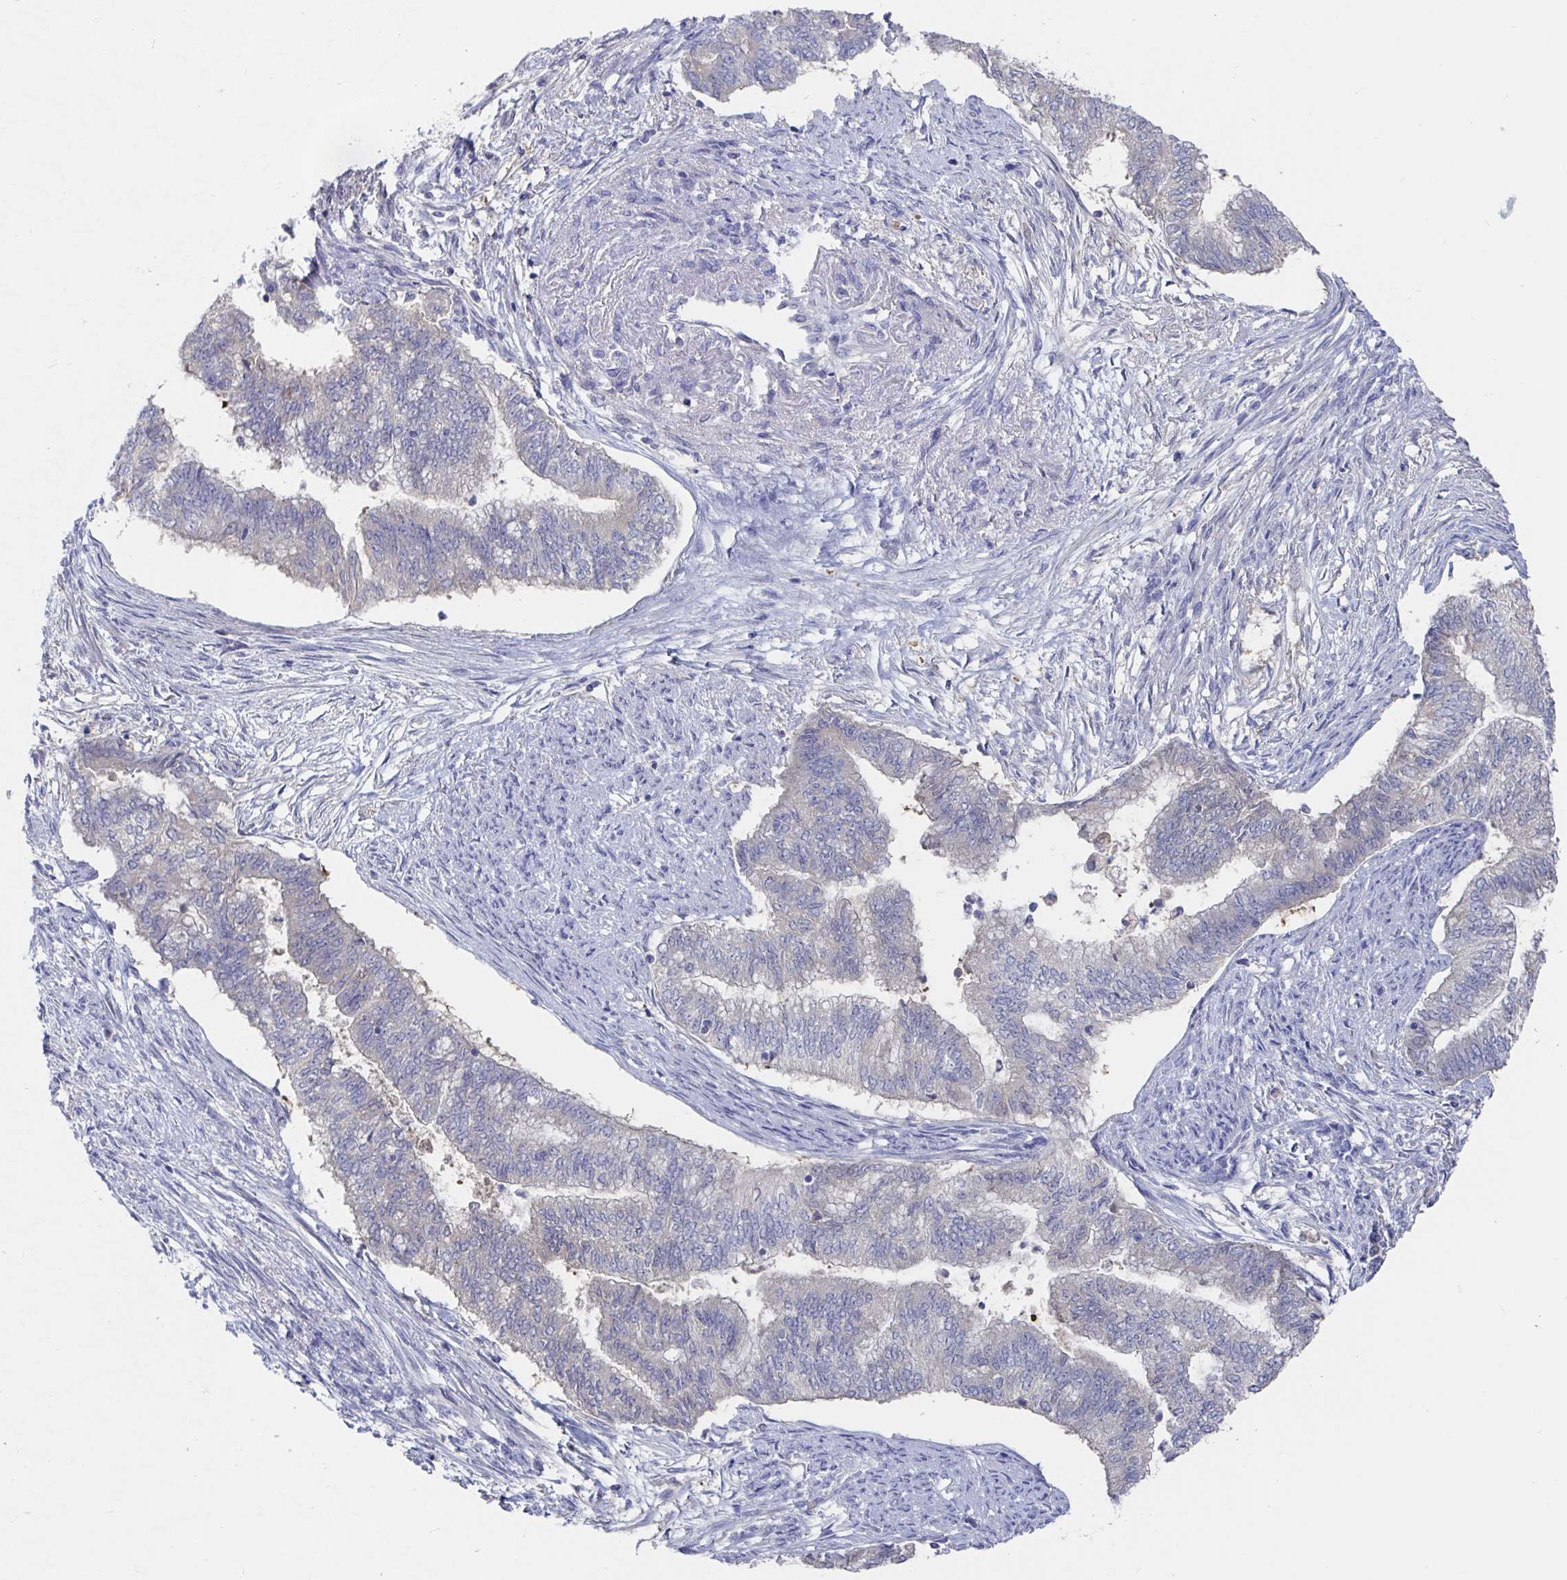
{"staining": {"intensity": "negative", "quantity": "none", "location": "none"}, "tissue": "endometrial cancer", "cell_type": "Tumor cells", "image_type": "cancer", "snomed": [{"axis": "morphology", "description": "Adenocarcinoma, NOS"}, {"axis": "topography", "description": "Endometrium"}], "caption": "Human adenocarcinoma (endometrial) stained for a protein using immunohistochemistry (IHC) demonstrates no staining in tumor cells.", "gene": "GPR148", "patient": {"sex": "female", "age": 65}}